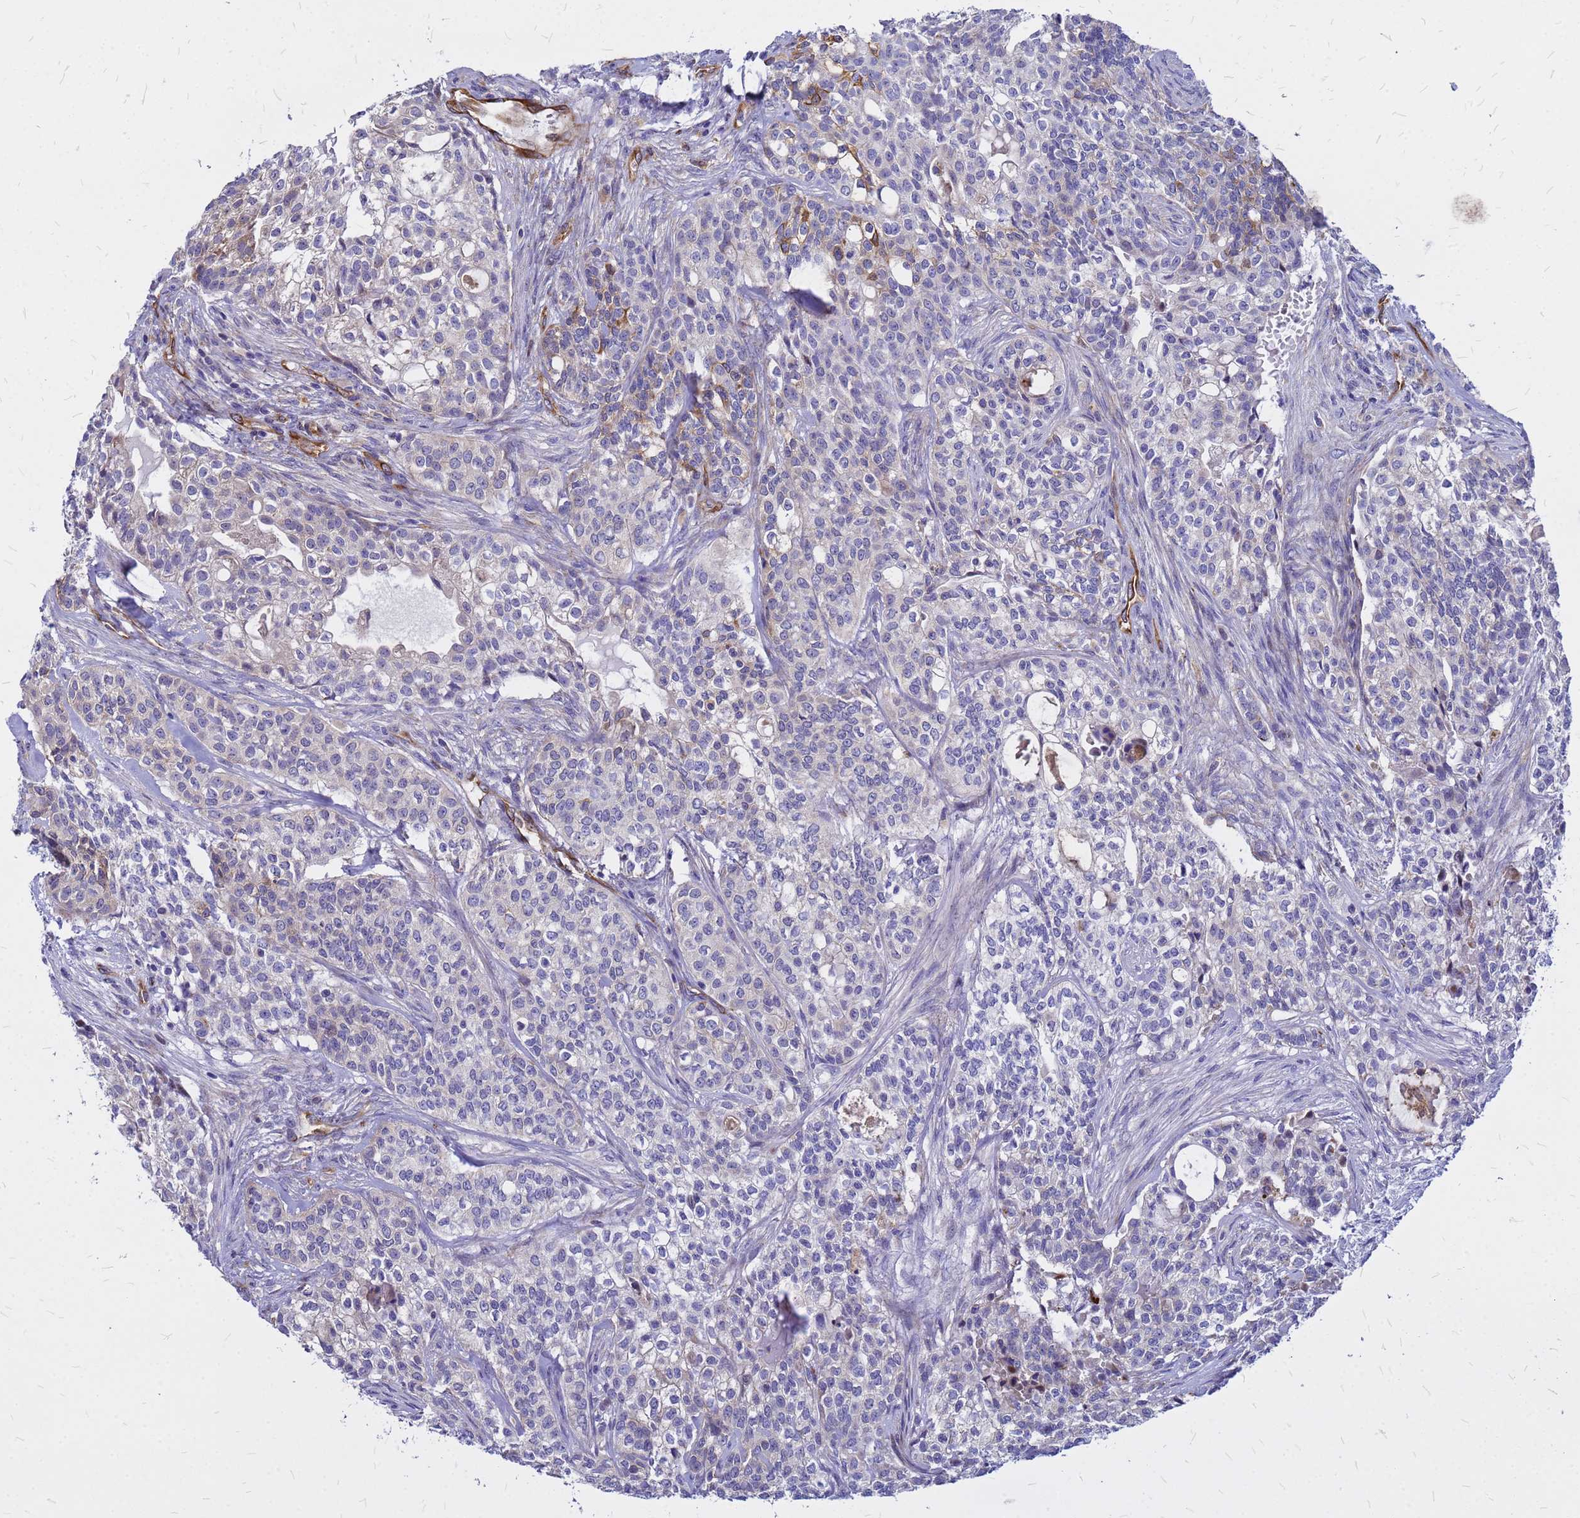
{"staining": {"intensity": "negative", "quantity": "none", "location": "none"}, "tissue": "head and neck cancer", "cell_type": "Tumor cells", "image_type": "cancer", "snomed": [{"axis": "morphology", "description": "Adenocarcinoma, NOS"}, {"axis": "topography", "description": "Head-Neck"}], "caption": "Head and neck adenocarcinoma was stained to show a protein in brown. There is no significant positivity in tumor cells.", "gene": "NOSTRIN", "patient": {"sex": "male", "age": 81}}